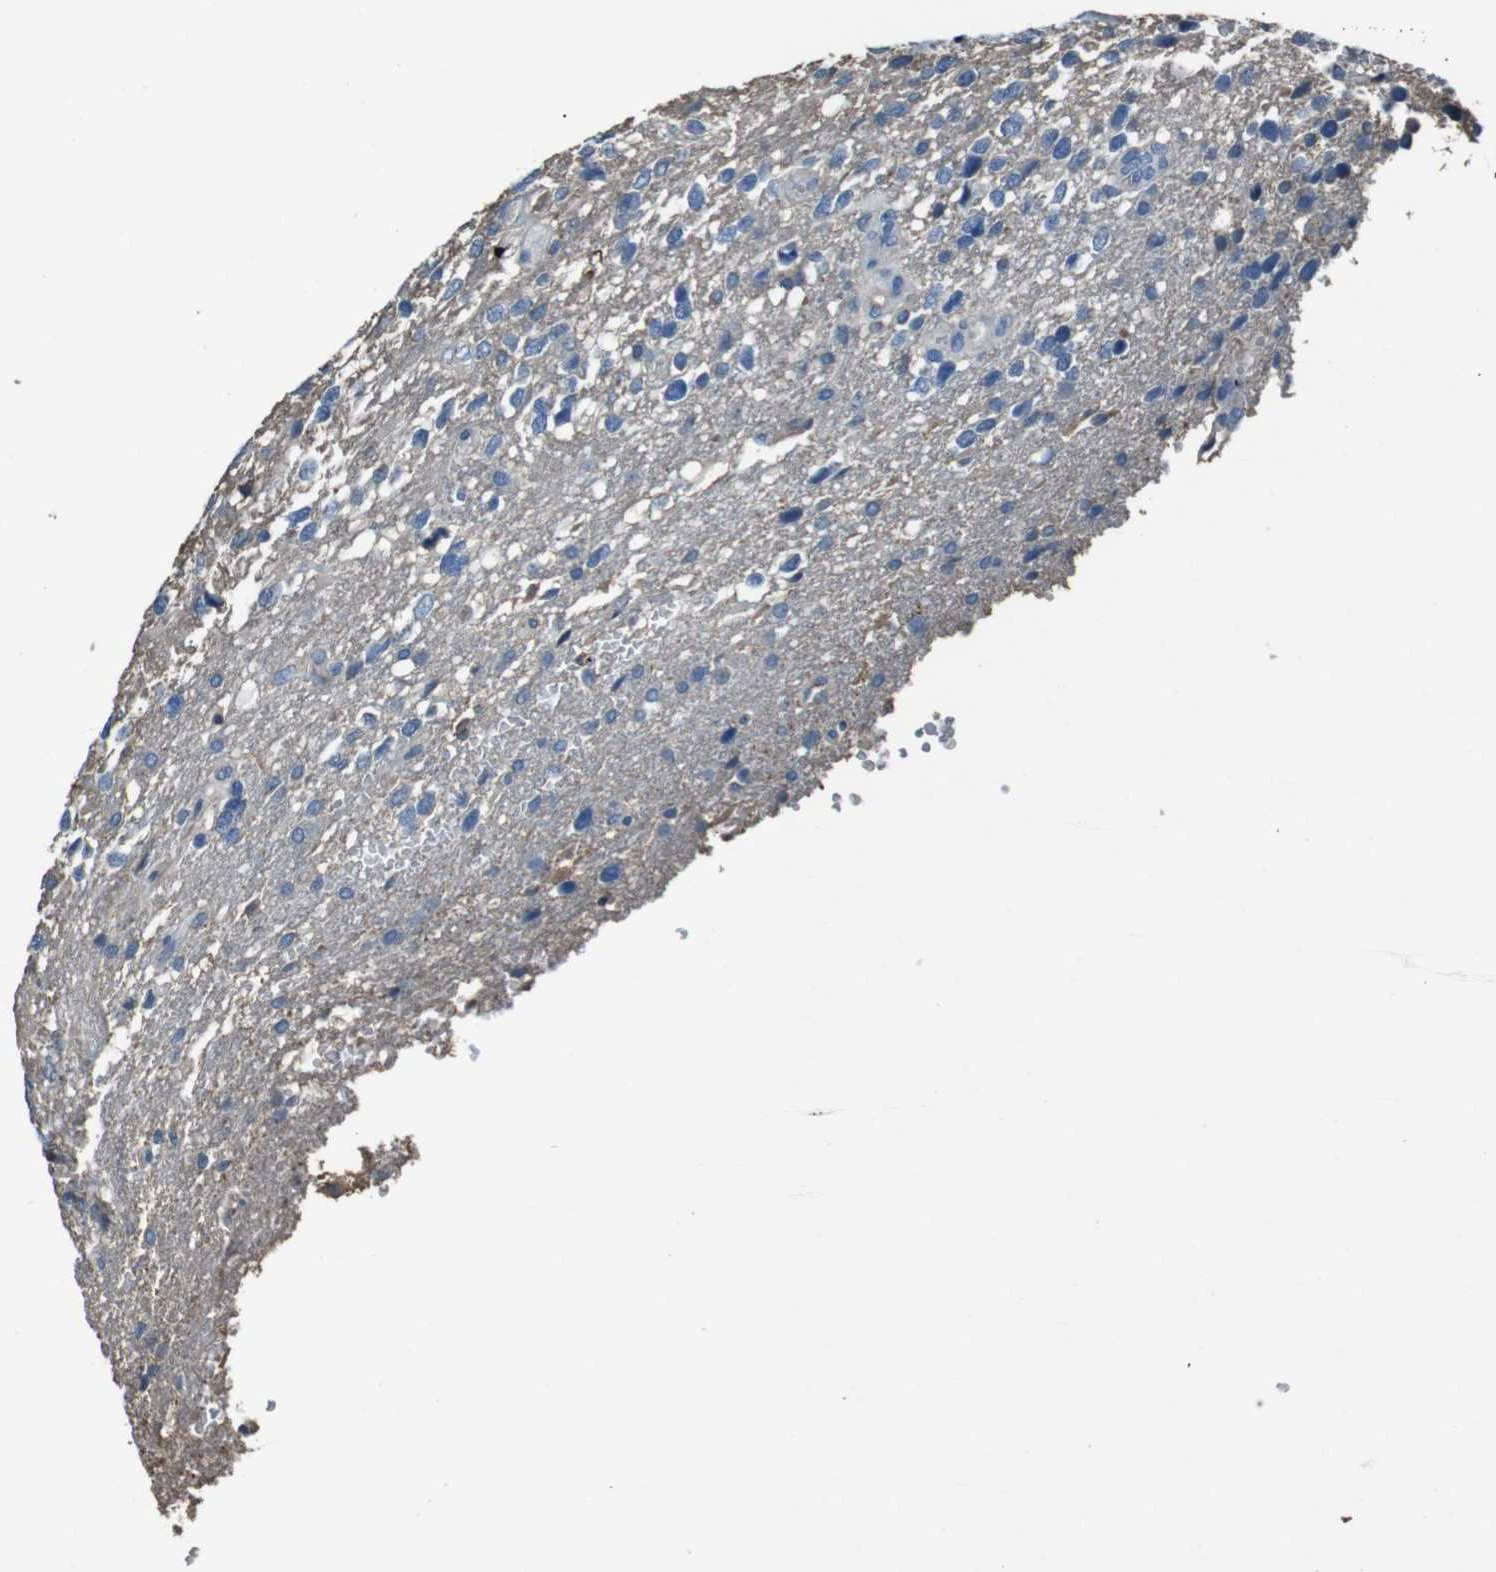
{"staining": {"intensity": "weak", "quantity": "<25%", "location": "cytoplasmic/membranous"}, "tissue": "glioma", "cell_type": "Tumor cells", "image_type": "cancer", "snomed": [{"axis": "morphology", "description": "Glioma, malignant, High grade"}, {"axis": "topography", "description": "Brain"}], "caption": "This is an IHC histopathology image of malignant glioma (high-grade). There is no positivity in tumor cells.", "gene": "LEP", "patient": {"sex": "female", "age": 58}}